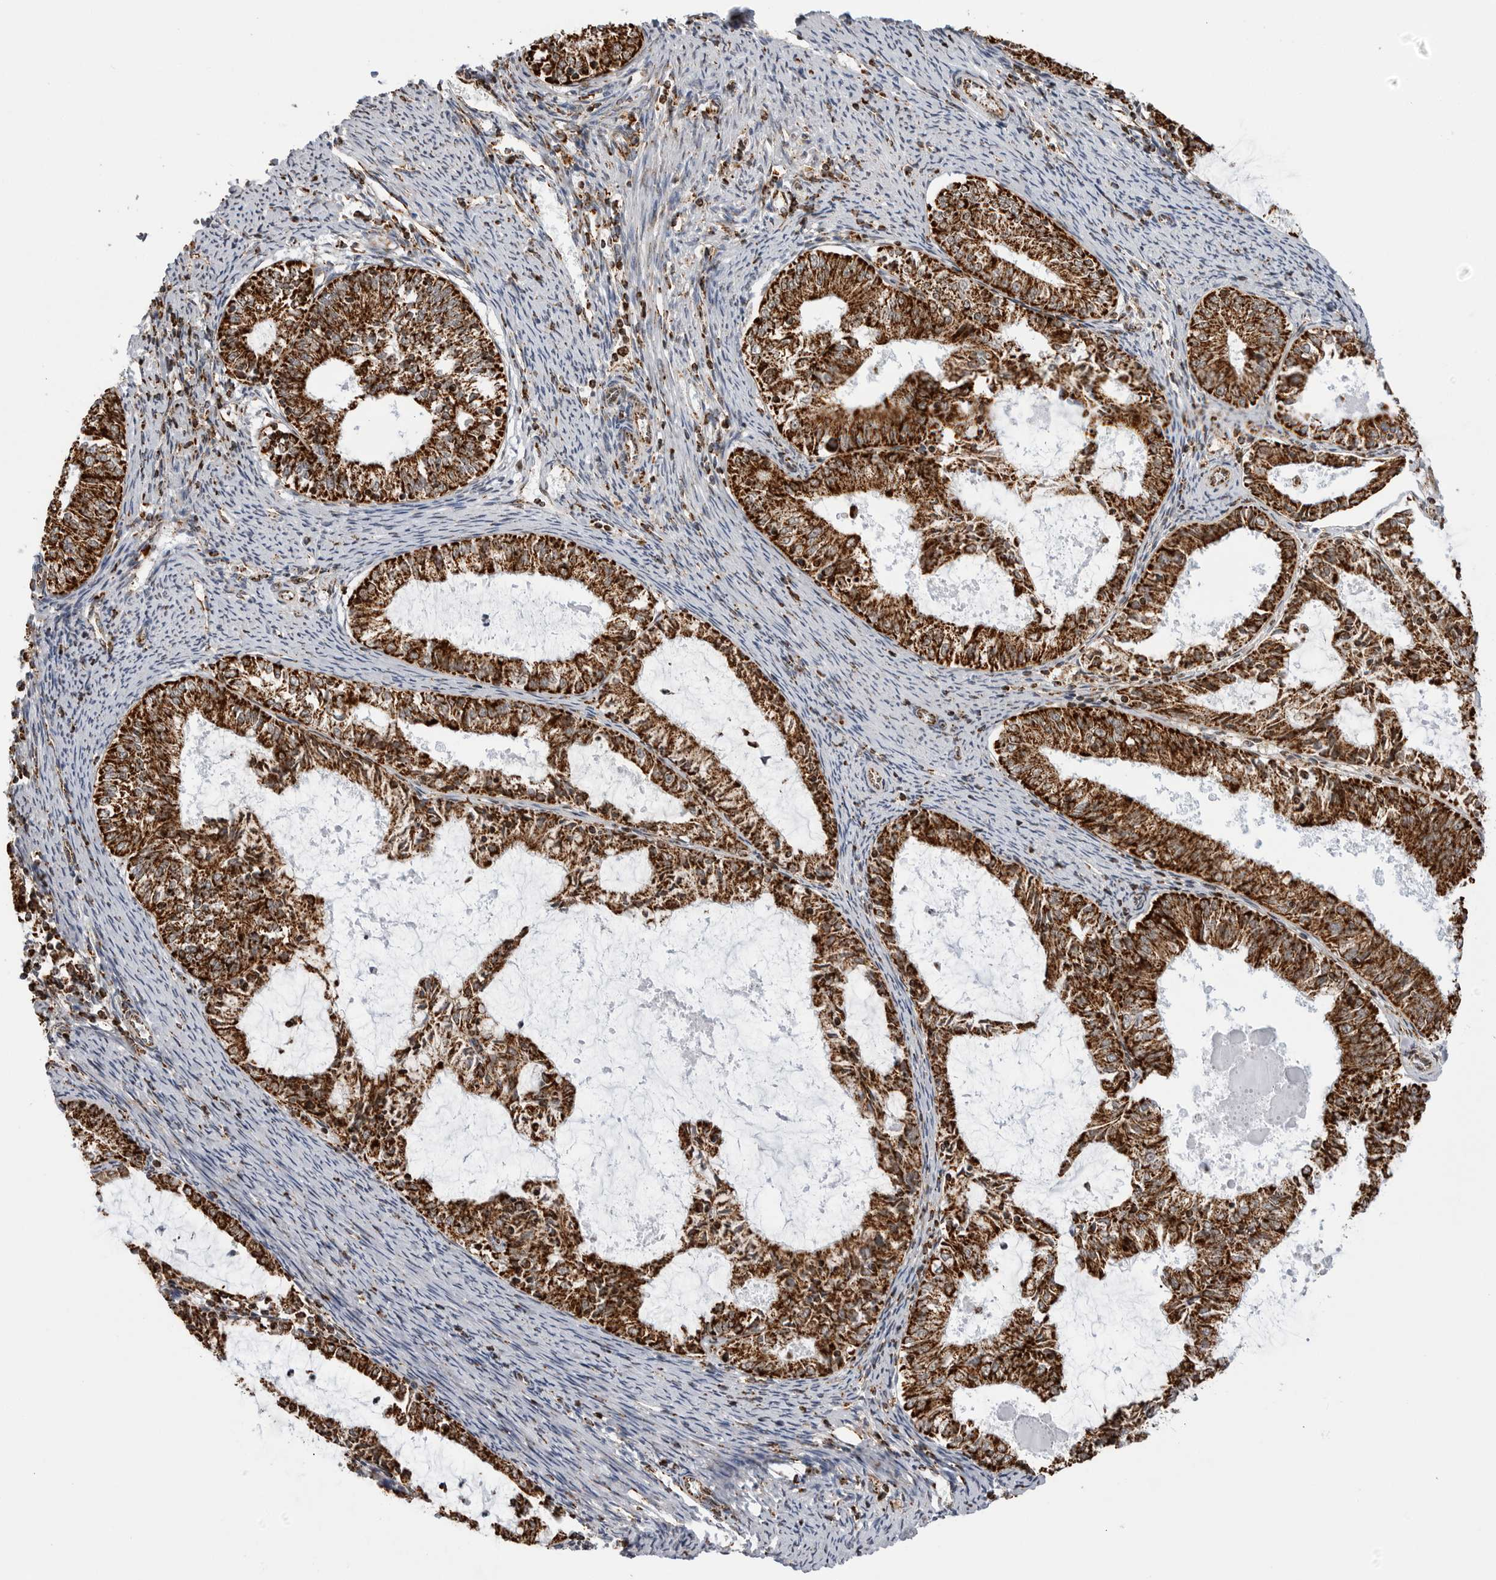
{"staining": {"intensity": "strong", "quantity": ">75%", "location": "cytoplasmic/membranous"}, "tissue": "endometrial cancer", "cell_type": "Tumor cells", "image_type": "cancer", "snomed": [{"axis": "morphology", "description": "Adenocarcinoma, NOS"}, {"axis": "topography", "description": "Endometrium"}], "caption": "A histopathology image of endometrial adenocarcinoma stained for a protein displays strong cytoplasmic/membranous brown staining in tumor cells.", "gene": "COX5A", "patient": {"sex": "female", "age": 57}}